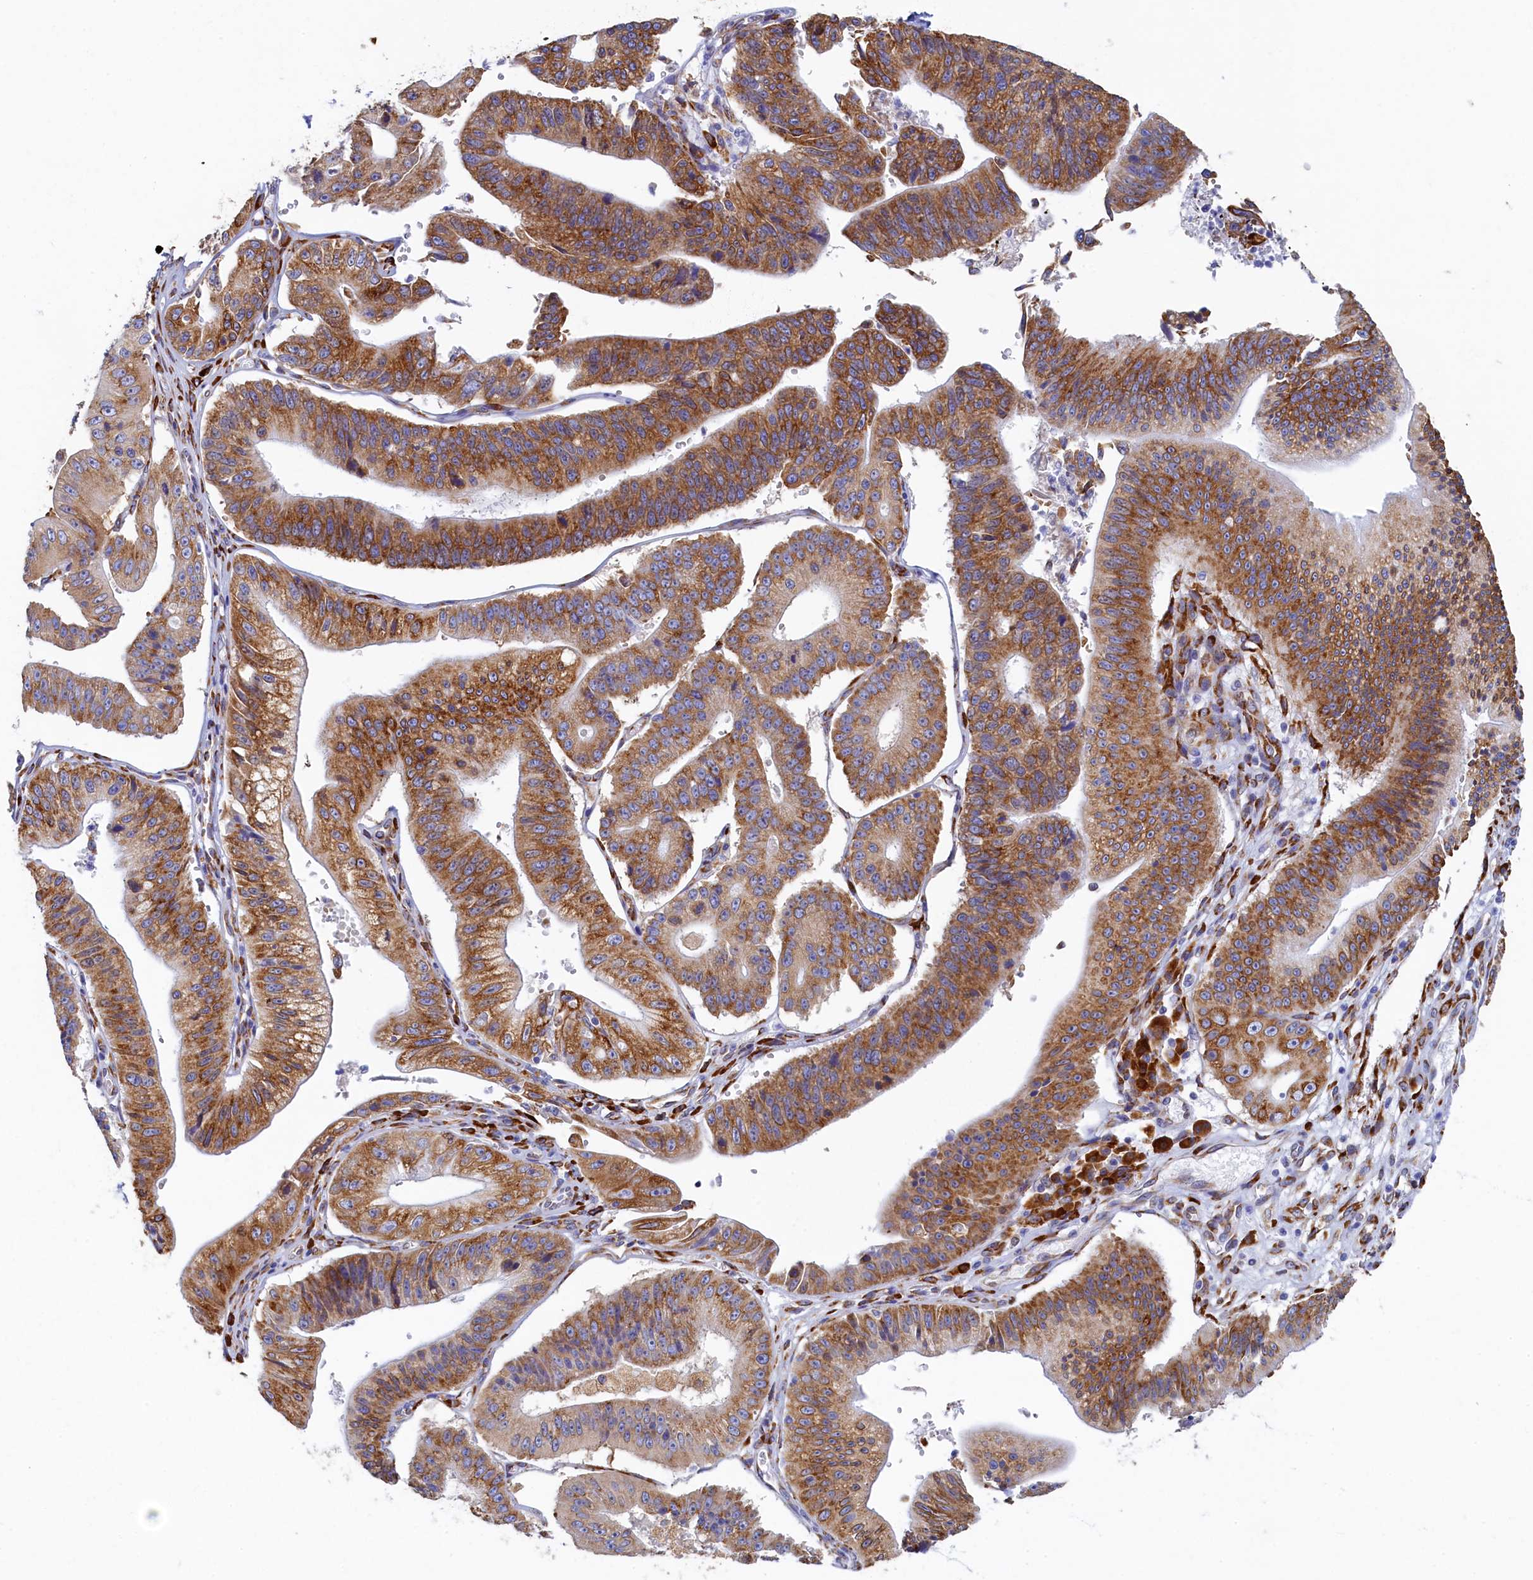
{"staining": {"intensity": "moderate", "quantity": ">75%", "location": "cytoplasmic/membranous"}, "tissue": "stomach cancer", "cell_type": "Tumor cells", "image_type": "cancer", "snomed": [{"axis": "morphology", "description": "Adenocarcinoma, NOS"}, {"axis": "topography", "description": "Stomach"}], "caption": "Immunohistochemistry staining of stomach cancer, which exhibits medium levels of moderate cytoplasmic/membranous staining in approximately >75% of tumor cells indicating moderate cytoplasmic/membranous protein positivity. The staining was performed using DAB (brown) for protein detection and nuclei were counterstained in hematoxylin (blue).", "gene": "TMEM18", "patient": {"sex": "male", "age": 59}}